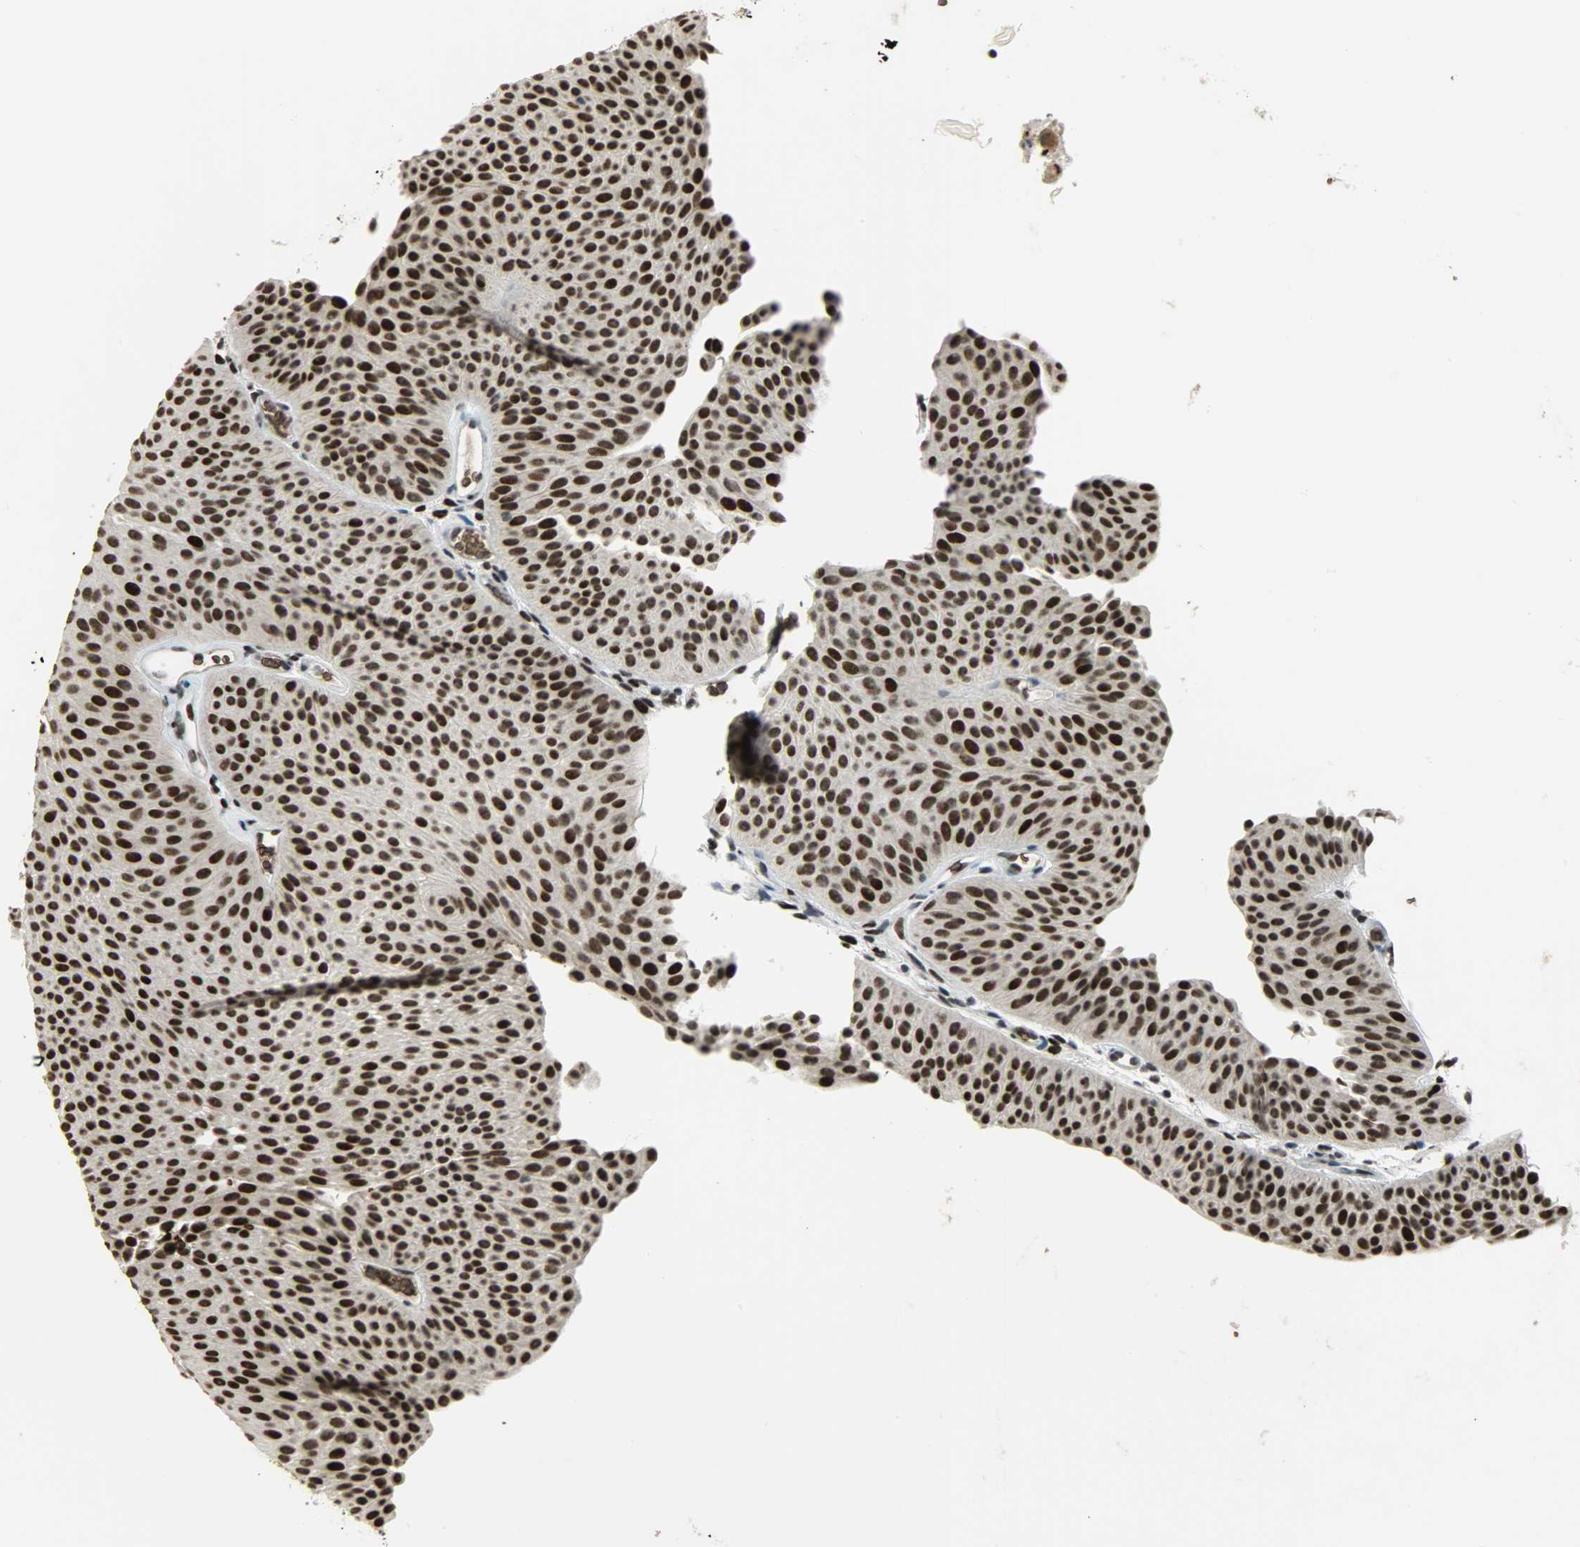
{"staining": {"intensity": "strong", "quantity": ">75%", "location": "nuclear"}, "tissue": "urothelial cancer", "cell_type": "Tumor cells", "image_type": "cancer", "snomed": [{"axis": "morphology", "description": "Urothelial carcinoma, Low grade"}, {"axis": "topography", "description": "Urinary bladder"}], "caption": "The immunohistochemical stain labels strong nuclear positivity in tumor cells of urothelial cancer tissue. The staining was performed using DAB (3,3'-diaminobenzidine), with brown indicating positive protein expression. Nuclei are stained blue with hematoxylin.", "gene": "SNAI1", "patient": {"sex": "female", "age": 60}}